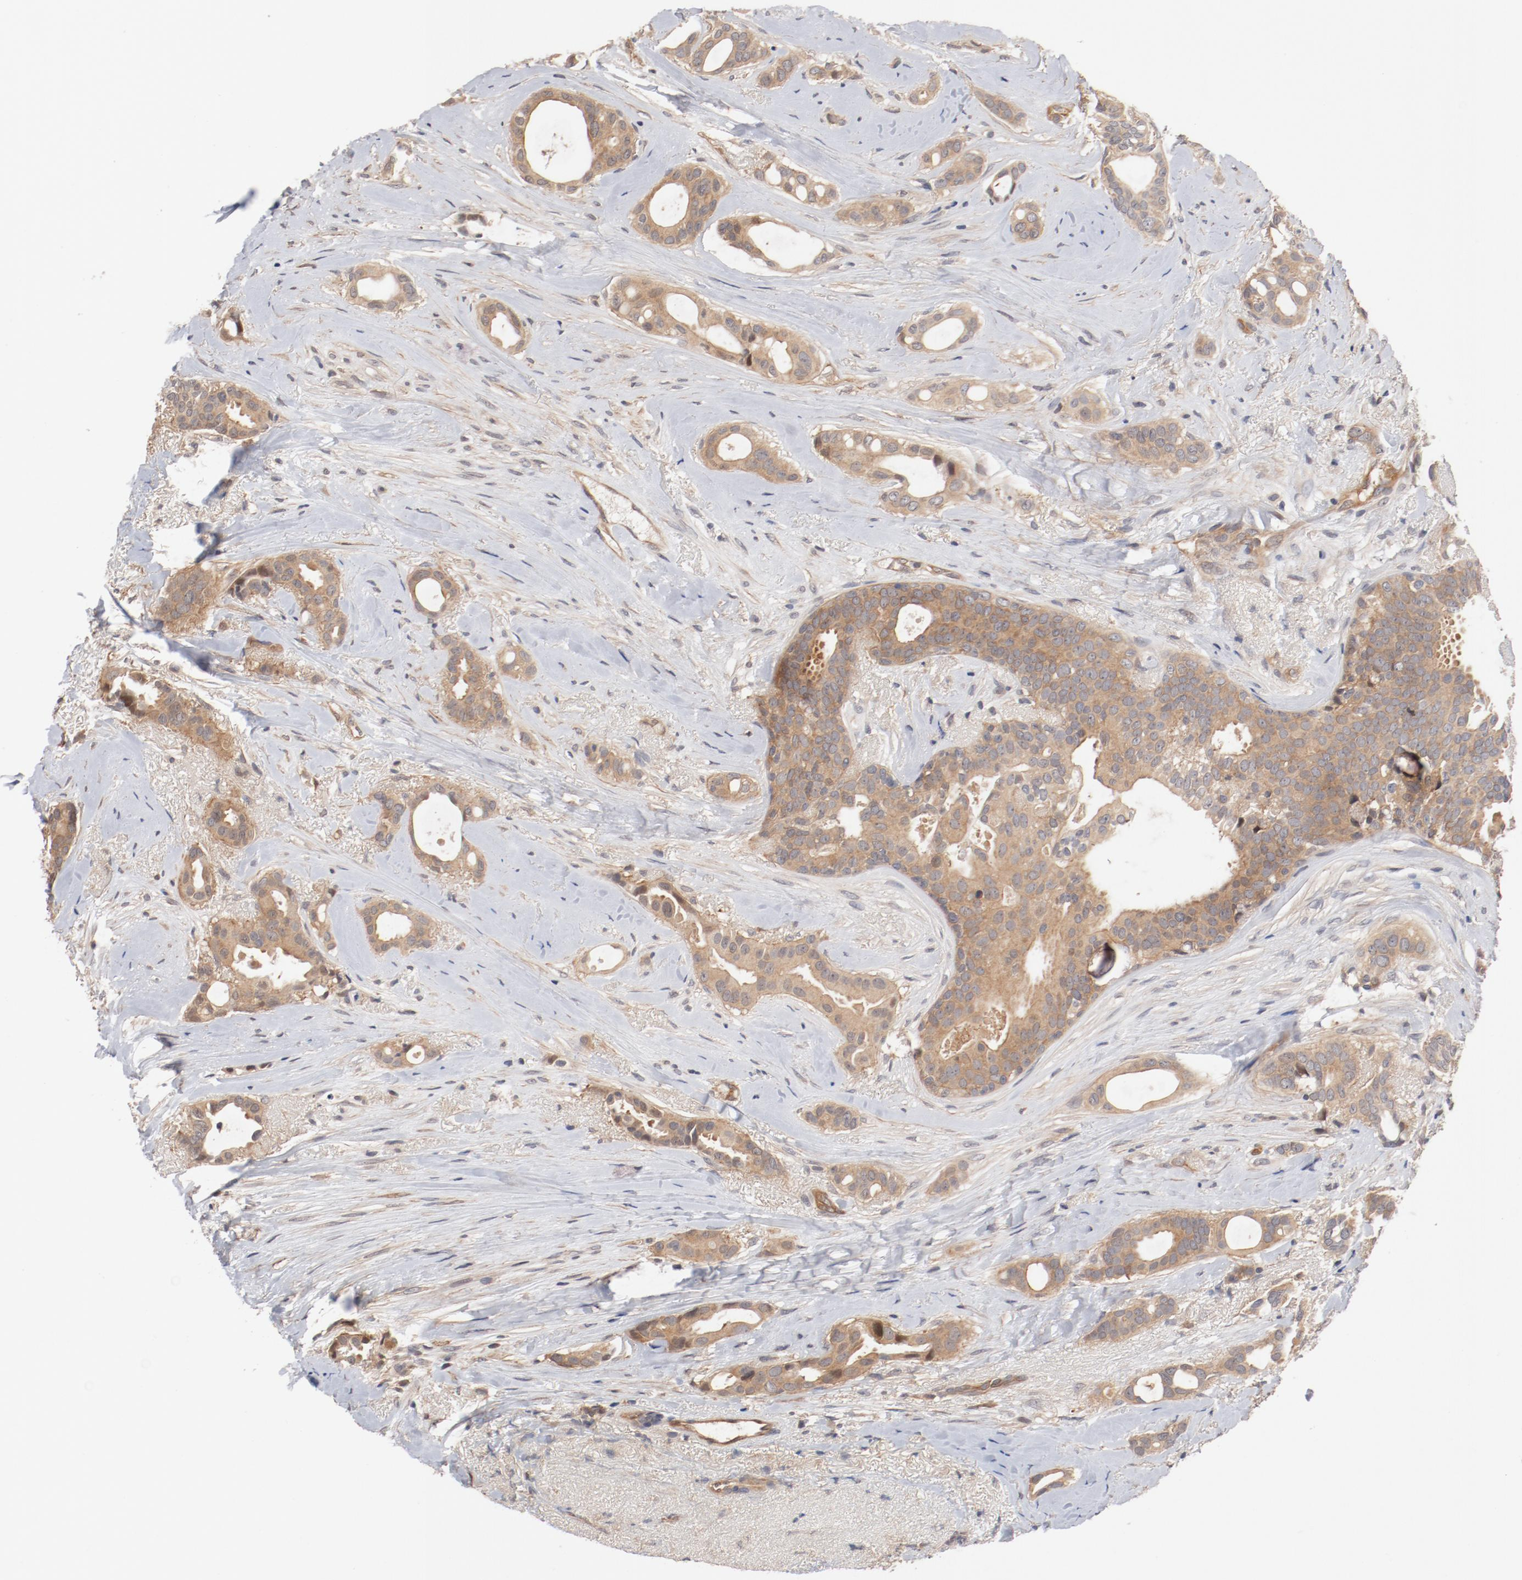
{"staining": {"intensity": "weak", "quantity": ">75%", "location": "cytoplasmic/membranous"}, "tissue": "breast cancer", "cell_type": "Tumor cells", "image_type": "cancer", "snomed": [{"axis": "morphology", "description": "Duct carcinoma"}, {"axis": "topography", "description": "Breast"}], "caption": "There is low levels of weak cytoplasmic/membranous staining in tumor cells of intraductal carcinoma (breast), as demonstrated by immunohistochemical staining (brown color).", "gene": "PITPNM2", "patient": {"sex": "female", "age": 54}}